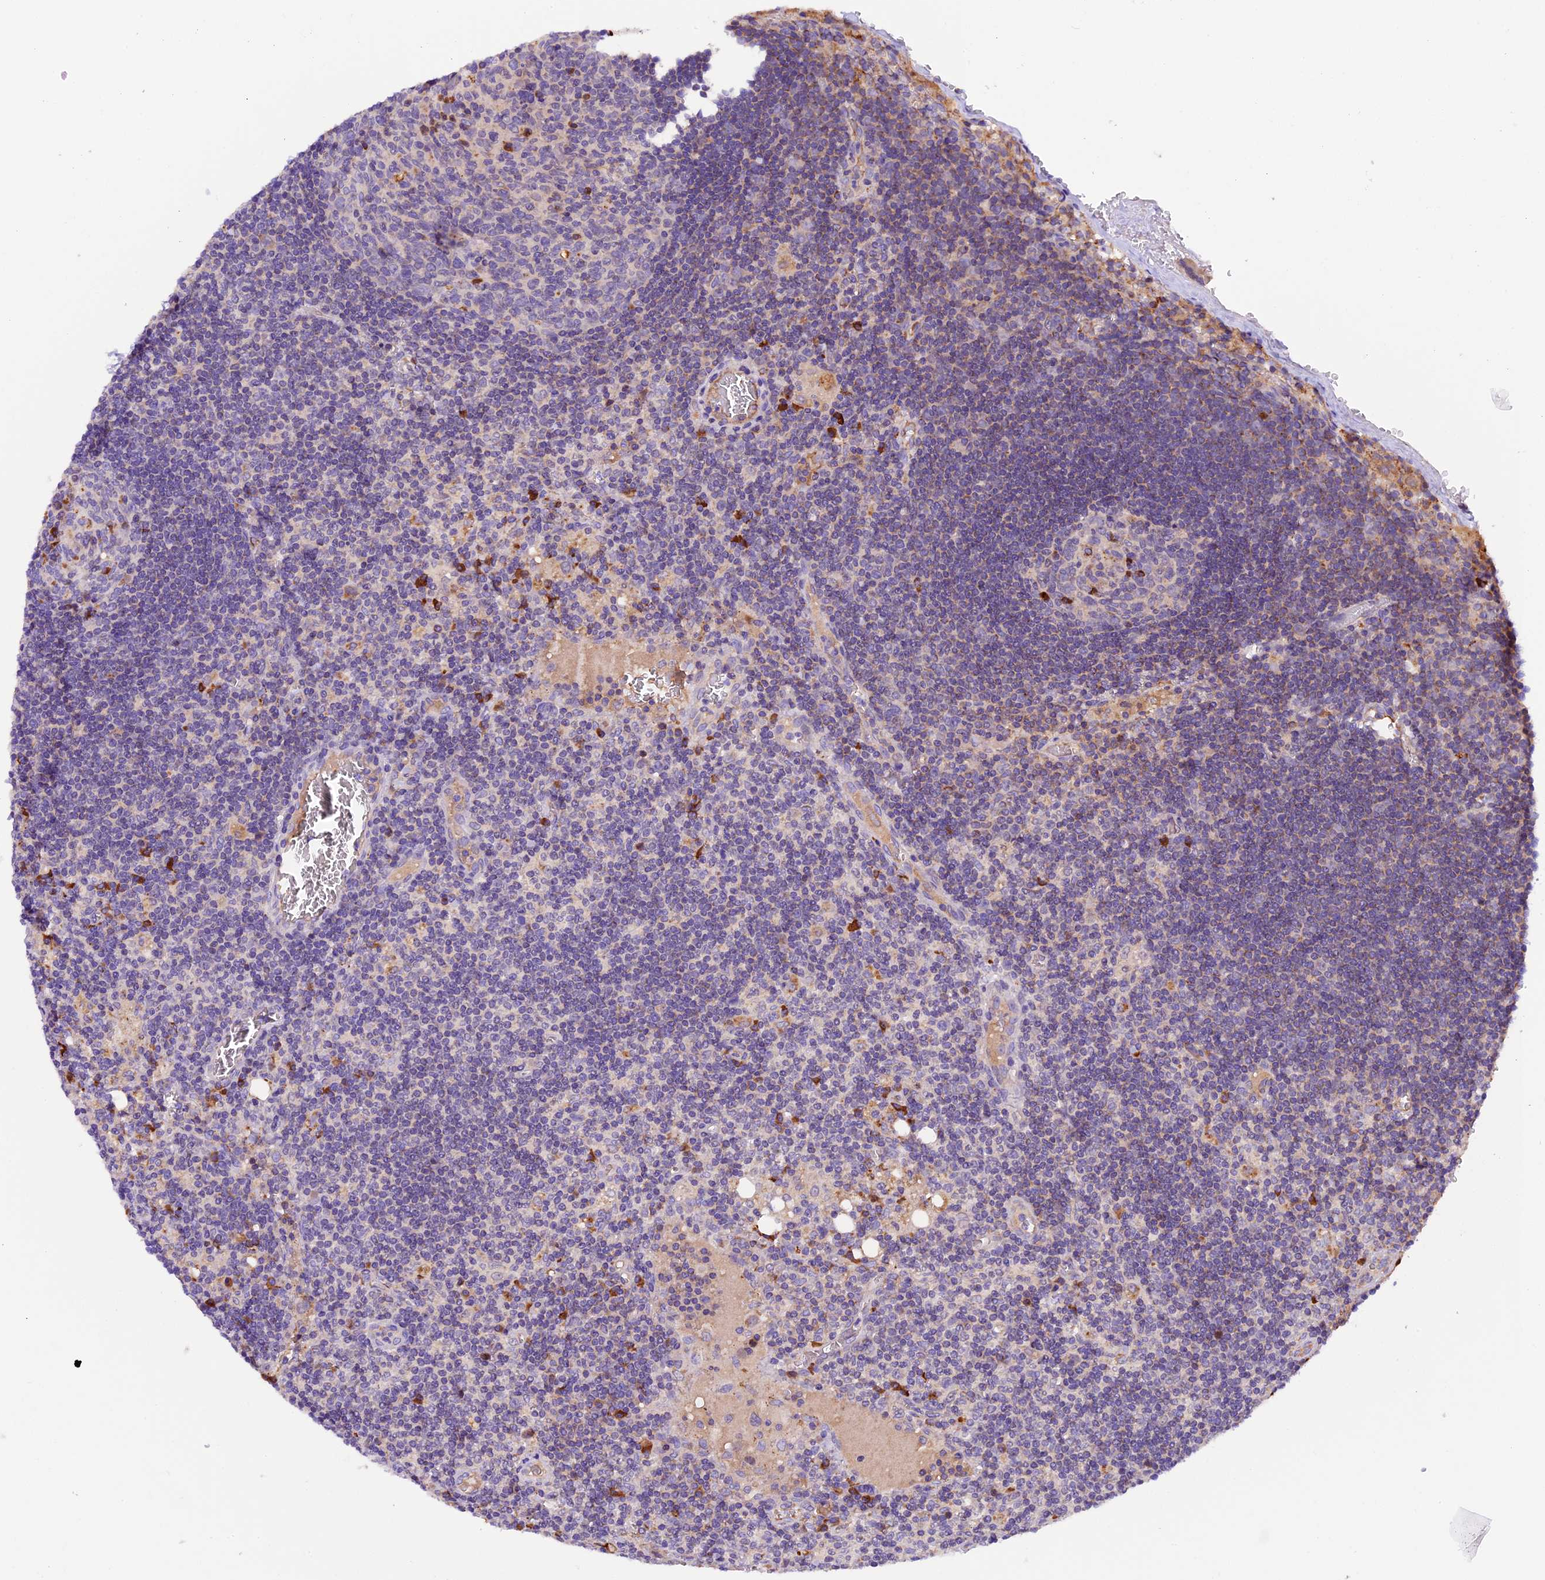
{"staining": {"intensity": "moderate", "quantity": "<25%", "location": "cytoplasmic/membranous"}, "tissue": "lymph node", "cell_type": "Germinal center cells", "image_type": "normal", "snomed": [{"axis": "morphology", "description": "Normal tissue, NOS"}, {"axis": "topography", "description": "Lymph node"}], "caption": "A brown stain shows moderate cytoplasmic/membranous positivity of a protein in germinal center cells of benign lymph node. Ihc stains the protein of interest in brown and the nuclei are stained blue.", "gene": "METTL22", "patient": {"sex": "female", "age": 73}}